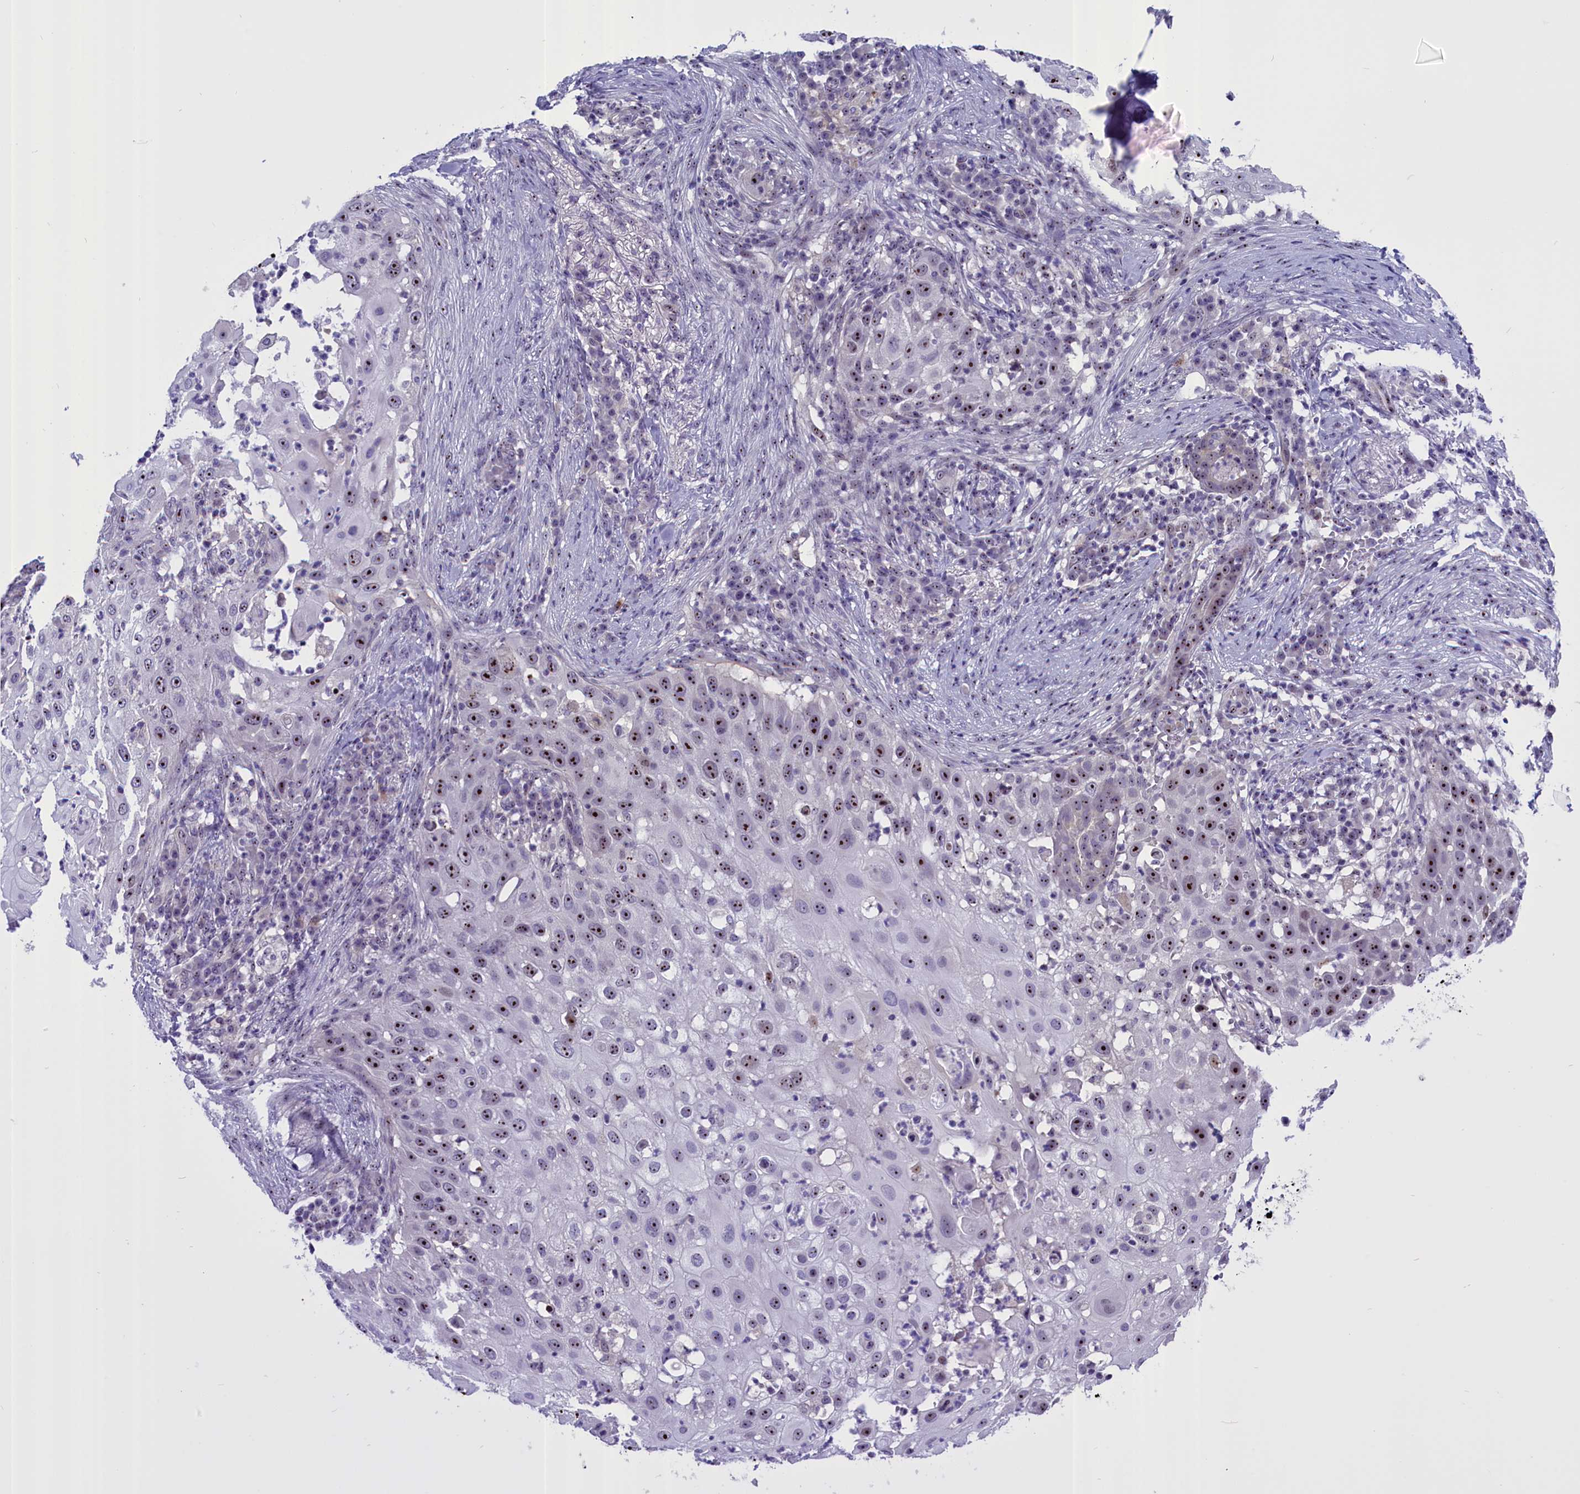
{"staining": {"intensity": "strong", "quantity": "25%-75%", "location": "nuclear"}, "tissue": "skin cancer", "cell_type": "Tumor cells", "image_type": "cancer", "snomed": [{"axis": "morphology", "description": "Squamous cell carcinoma, NOS"}, {"axis": "topography", "description": "Skin"}], "caption": "IHC micrograph of human squamous cell carcinoma (skin) stained for a protein (brown), which demonstrates high levels of strong nuclear staining in approximately 25%-75% of tumor cells.", "gene": "TBL3", "patient": {"sex": "female", "age": 44}}